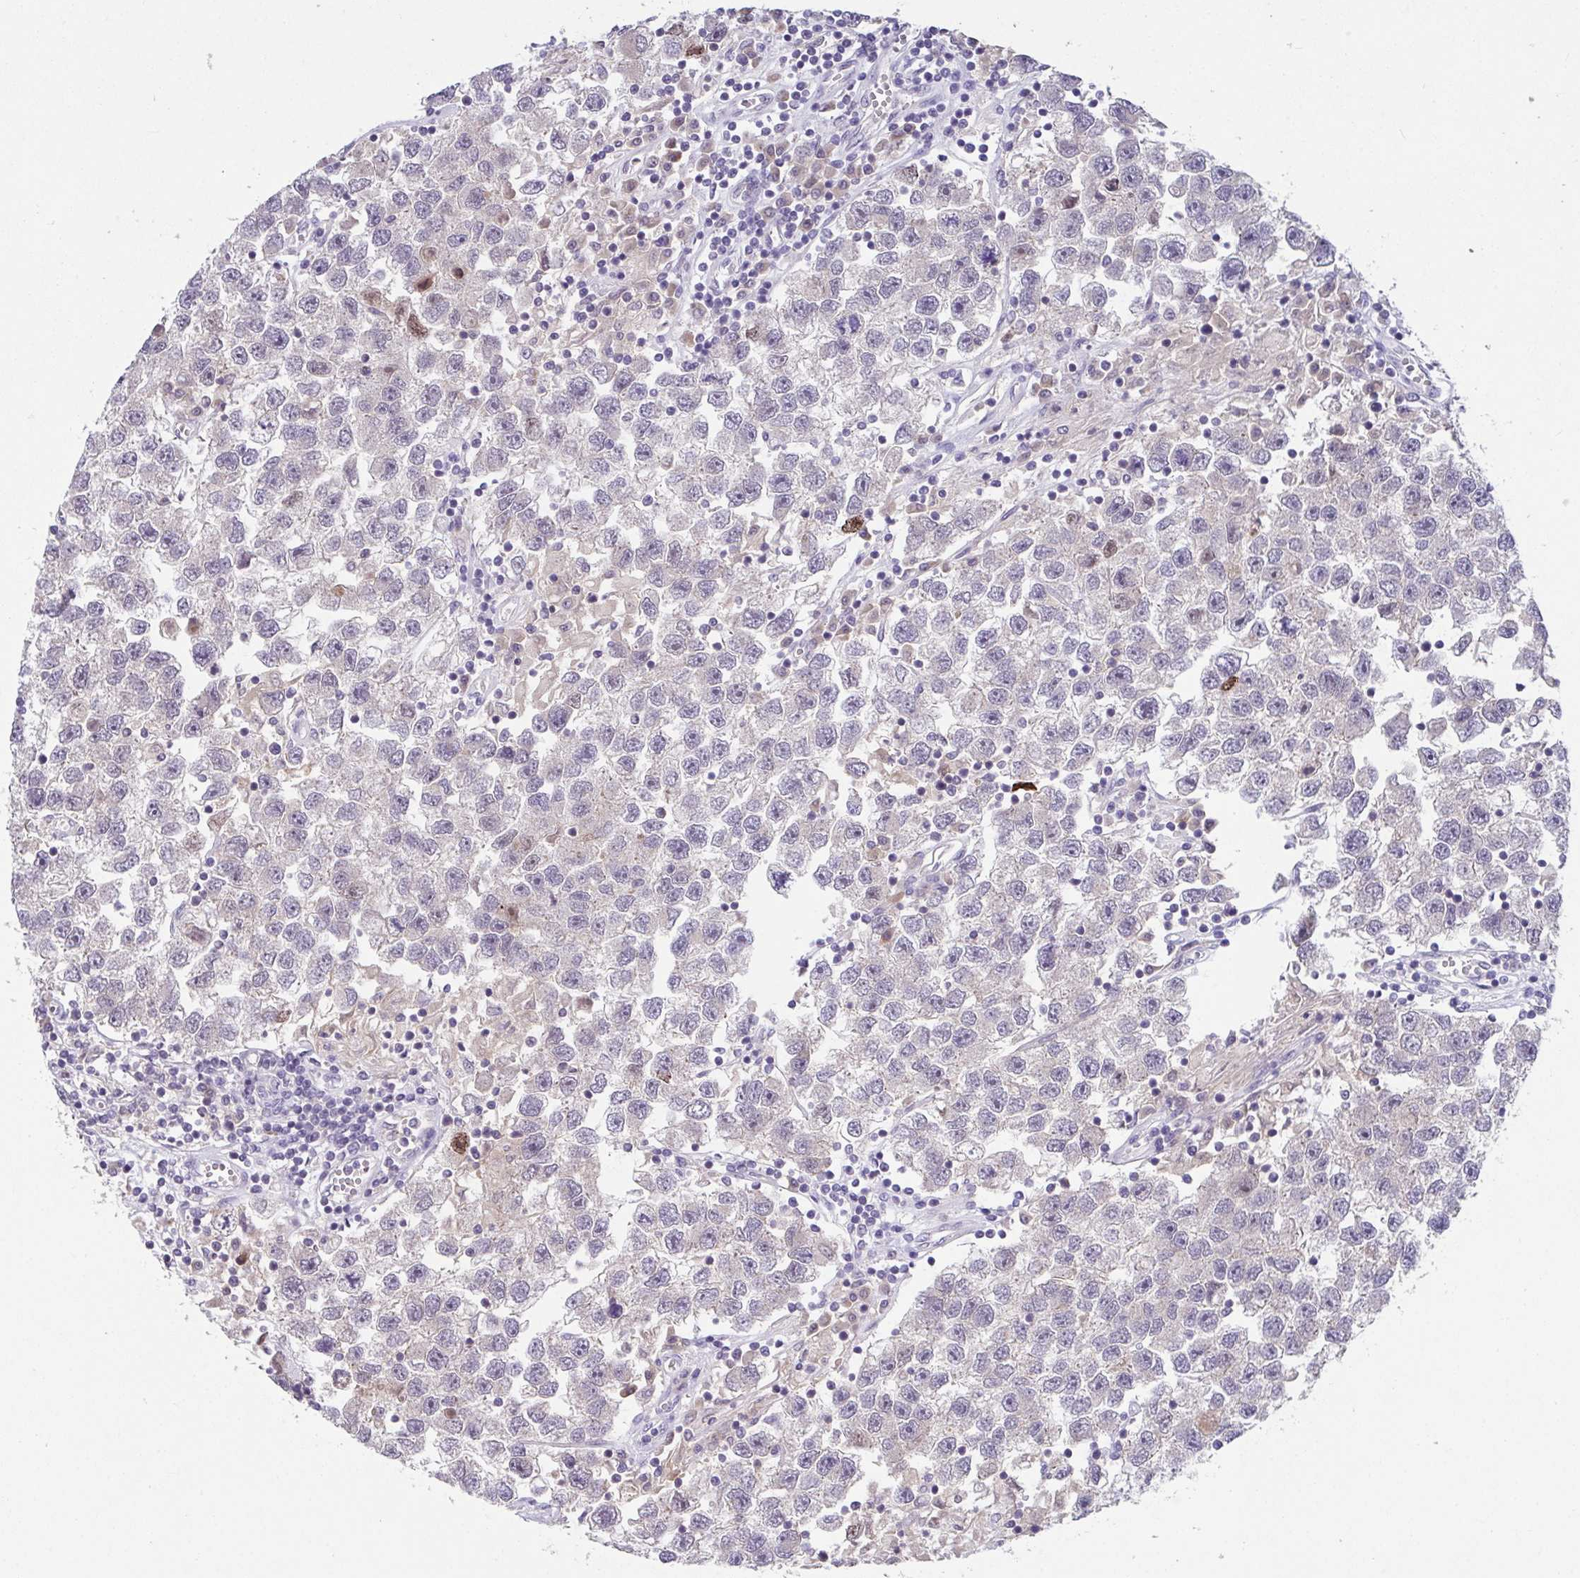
{"staining": {"intensity": "negative", "quantity": "none", "location": "none"}, "tissue": "testis cancer", "cell_type": "Tumor cells", "image_type": "cancer", "snomed": [{"axis": "morphology", "description": "Seminoma, NOS"}, {"axis": "topography", "description": "Testis"}], "caption": "IHC micrograph of testis cancer (seminoma) stained for a protein (brown), which exhibits no expression in tumor cells.", "gene": "GLTPD2", "patient": {"sex": "male", "age": 26}}